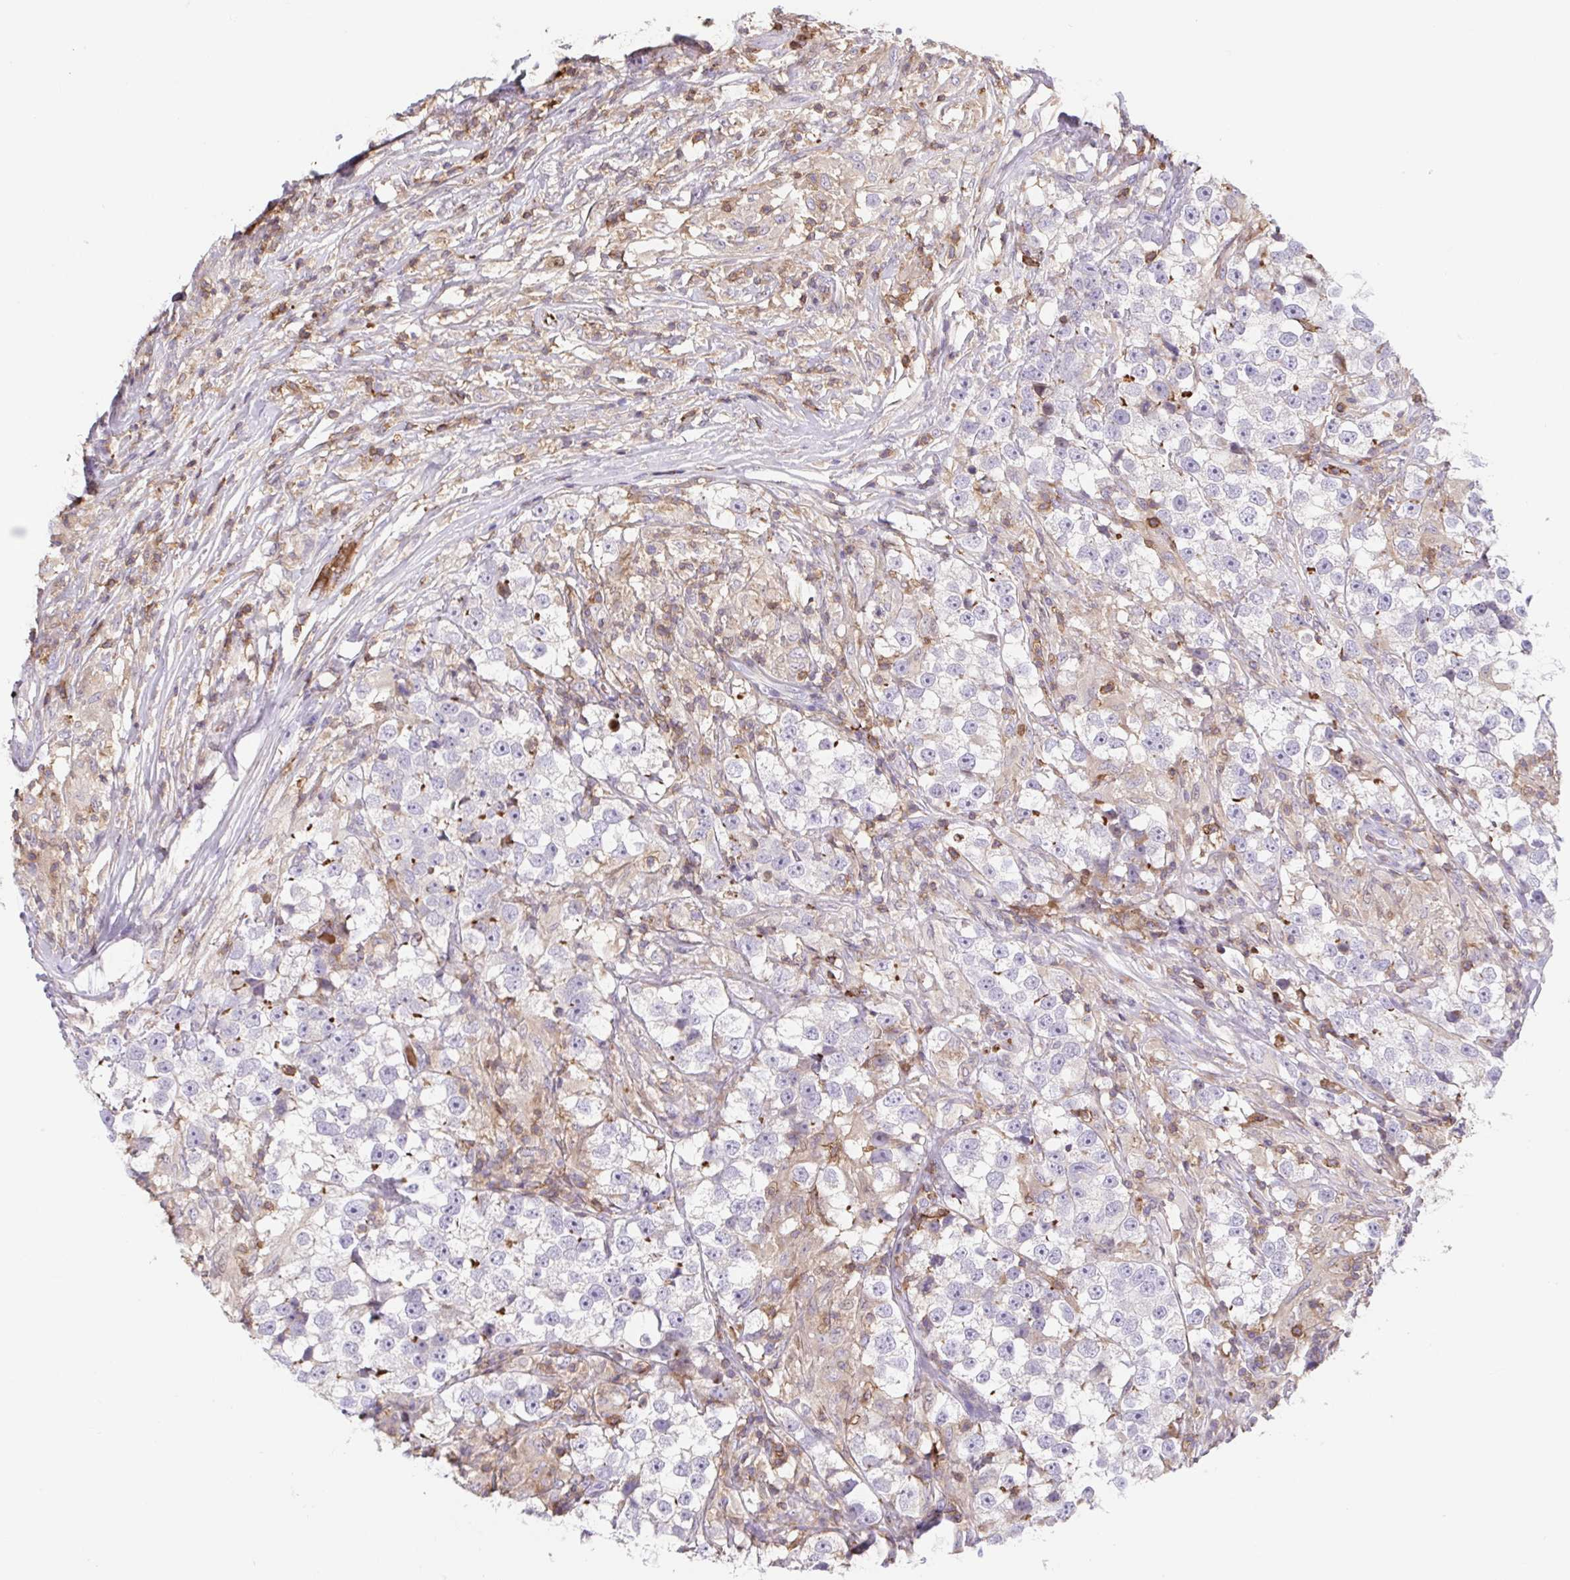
{"staining": {"intensity": "negative", "quantity": "none", "location": "none"}, "tissue": "testis cancer", "cell_type": "Tumor cells", "image_type": "cancer", "snomed": [{"axis": "morphology", "description": "Seminoma, NOS"}, {"axis": "topography", "description": "Testis"}], "caption": "DAB (3,3'-diaminobenzidine) immunohistochemical staining of testis cancer exhibits no significant positivity in tumor cells.", "gene": "TPRG1", "patient": {"sex": "male", "age": 46}}